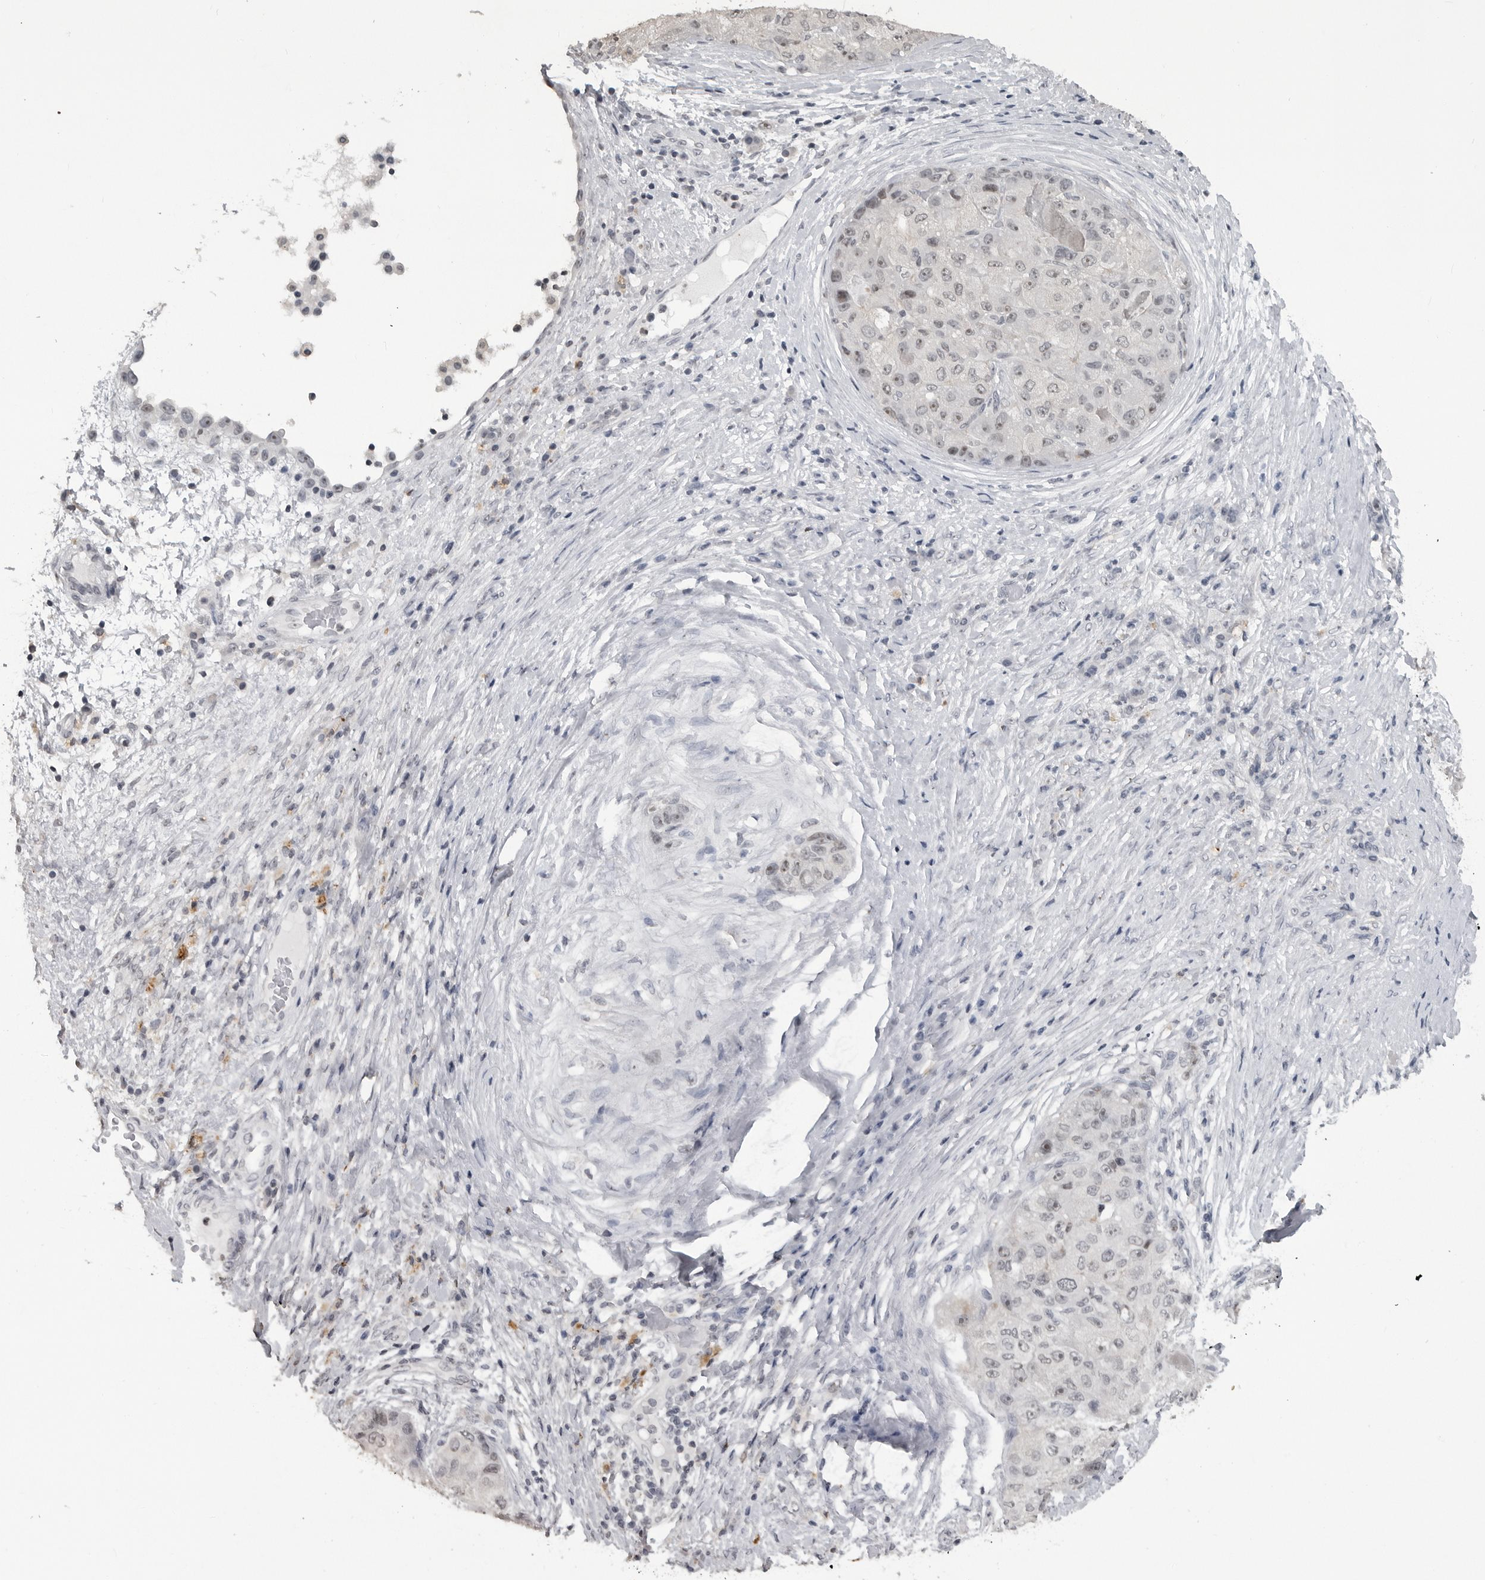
{"staining": {"intensity": "negative", "quantity": "none", "location": "none"}, "tissue": "liver cancer", "cell_type": "Tumor cells", "image_type": "cancer", "snomed": [{"axis": "morphology", "description": "Carcinoma, Hepatocellular, NOS"}, {"axis": "topography", "description": "Liver"}], "caption": "This is an immunohistochemistry (IHC) micrograph of liver cancer (hepatocellular carcinoma). There is no staining in tumor cells.", "gene": "DDX54", "patient": {"sex": "male", "age": 80}}